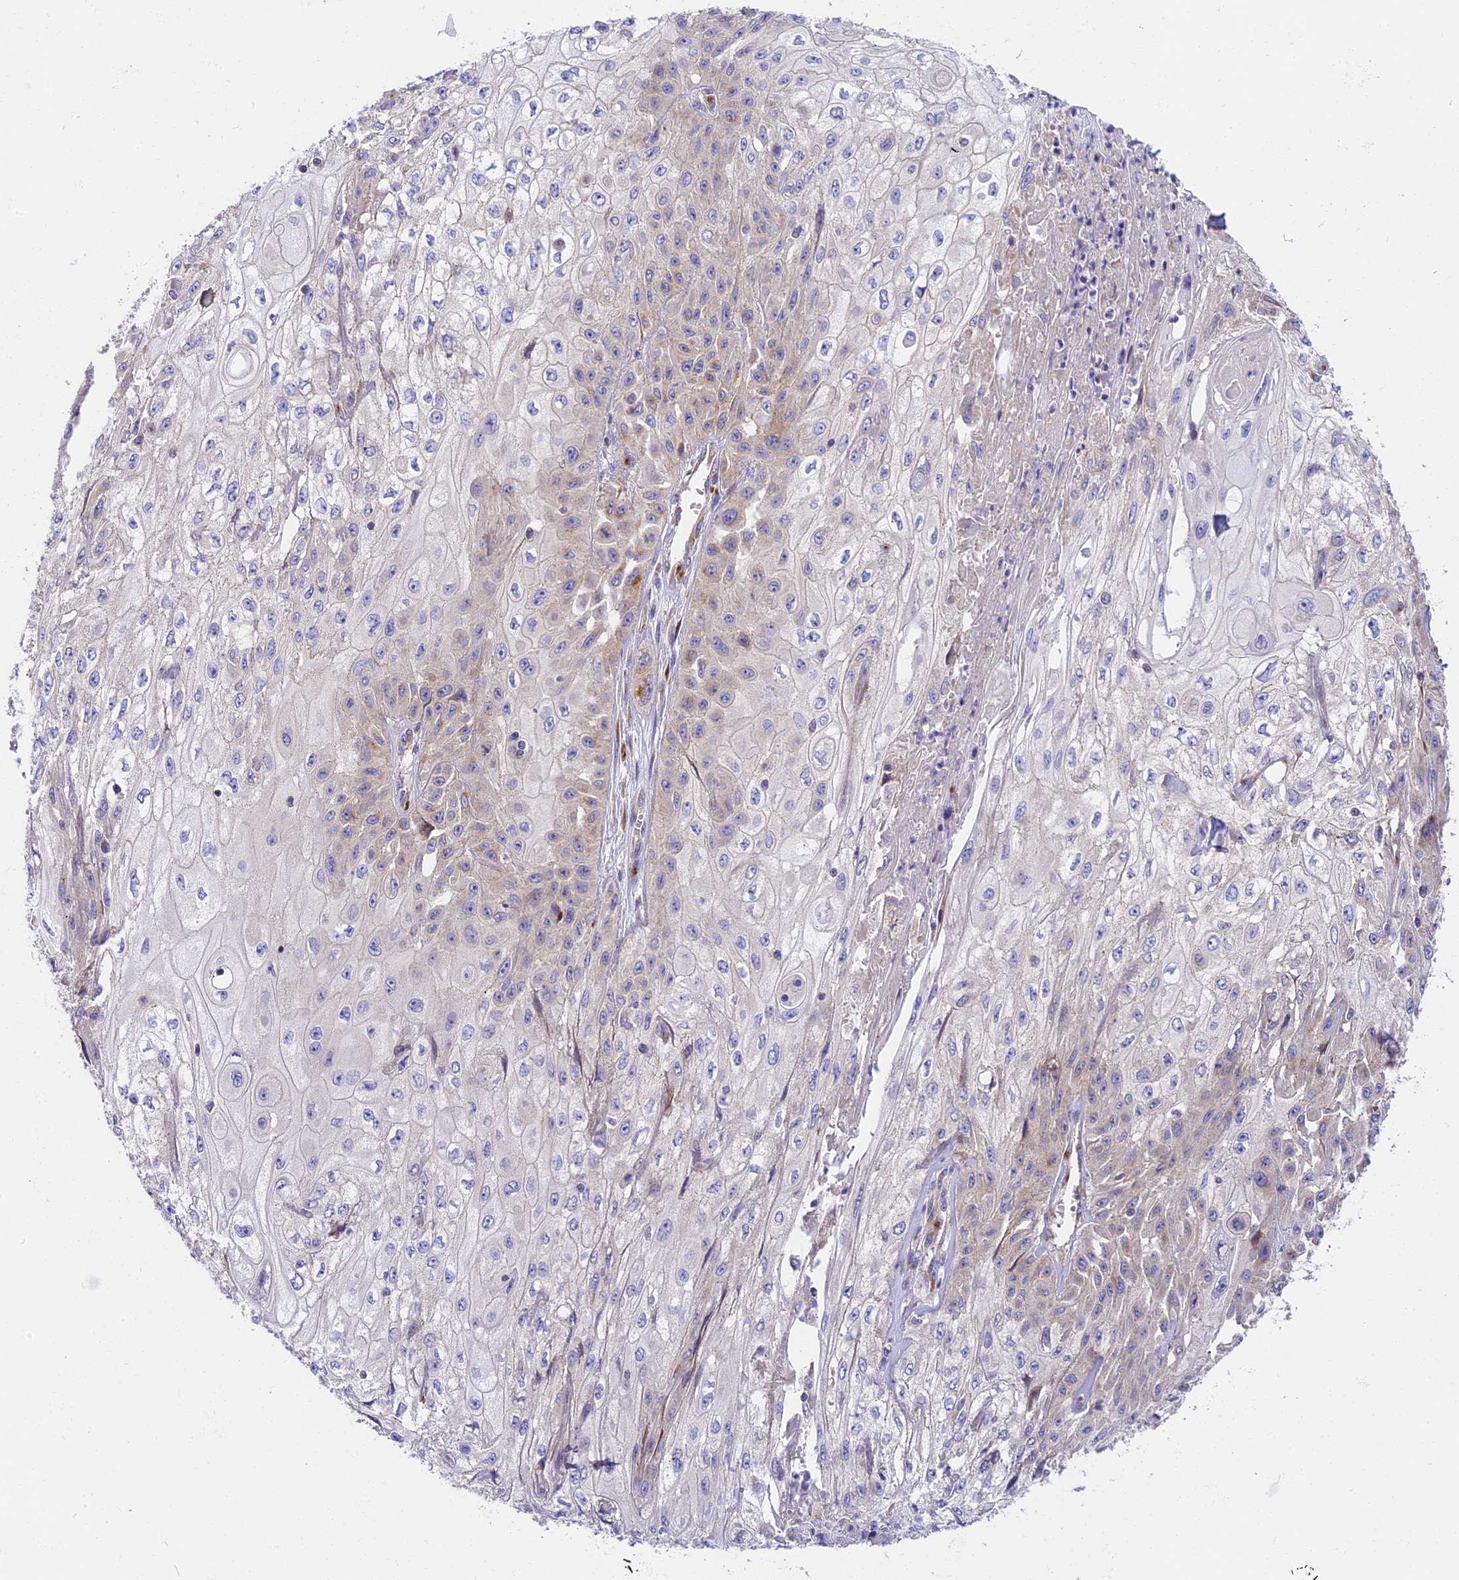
{"staining": {"intensity": "negative", "quantity": "none", "location": "none"}, "tissue": "skin cancer", "cell_type": "Tumor cells", "image_type": "cancer", "snomed": [{"axis": "morphology", "description": "Squamous cell carcinoma, NOS"}, {"axis": "morphology", "description": "Squamous cell carcinoma, metastatic, NOS"}, {"axis": "topography", "description": "Skin"}, {"axis": "topography", "description": "Lymph node"}], "caption": "The micrograph reveals no staining of tumor cells in skin cancer.", "gene": "MRAS", "patient": {"sex": "male", "age": 75}}